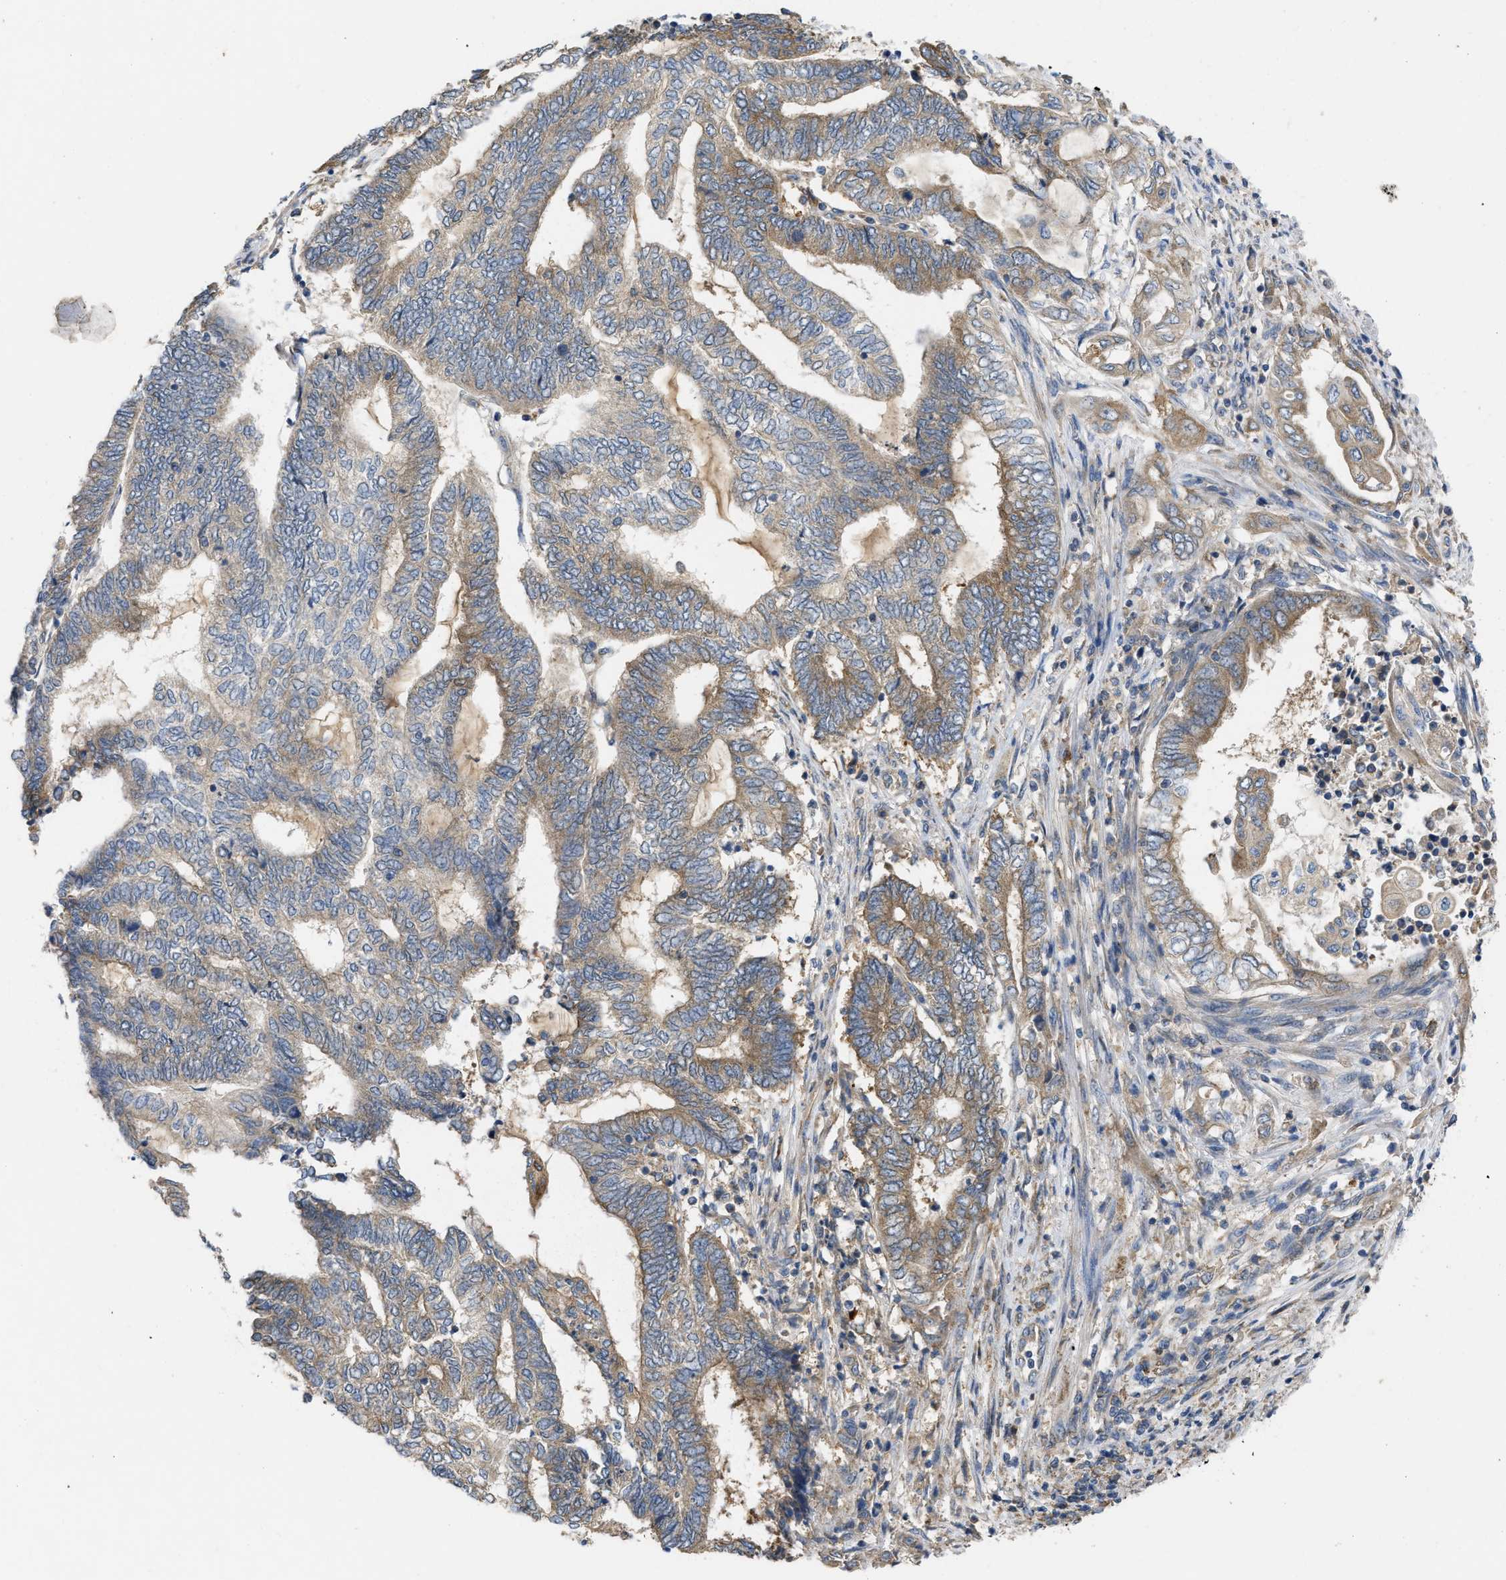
{"staining": {"intensity": "moderate", "quantity": "25%-75%", "location": "cytoplasmic/membranous"}, "tissue": "endometrial cancer", "cell_type": "Tumor cells", "image_type": "cancer", "snomed": [{"axis": "morphology", "description": "Adenocarcinoma, NOS"}, {"axis": "topography", "description": "Uterus"}, {"axis": "topography", "description": "Endometrium"}], "caption": "IHC histopathology image of neoplastic tissue: human endometrial cancer (adenocarcinoma) stained using immunohistochemistry reveals medium levels of moderate protein expression localized specifically in the cytoplasmic/membranous of tumor cells, appearing as a cytoplasmic/membranous brown color.", "gene": "TMEM131", "patient": {"sex": "female", "age": 70}}